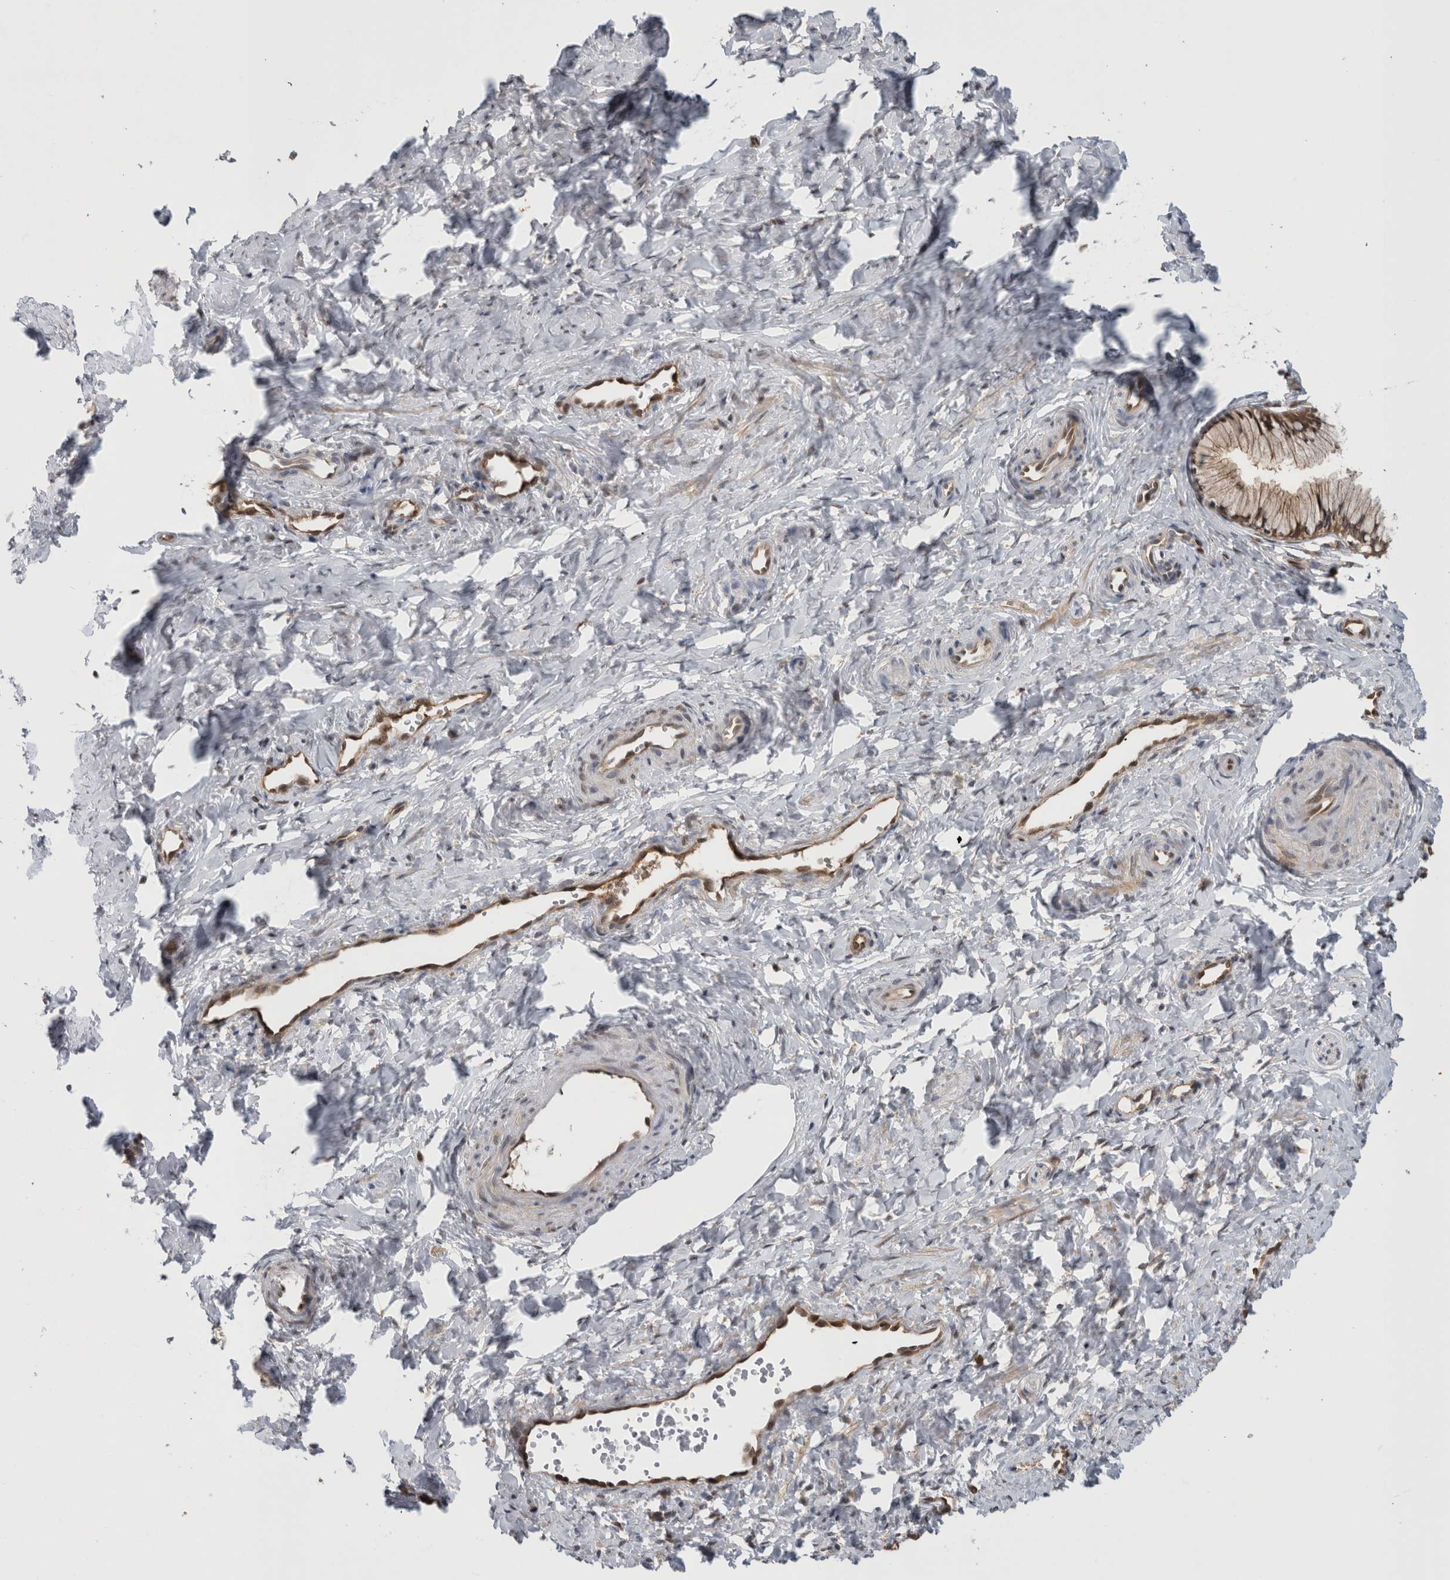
{"staining": {"intensity": "moderate", "quantity": ">75%", "location": "cytoplasmic/membranous,nuclear"}, "tissue": "cervix", "cell_type": "Glandular cells", "image_type": "normal", "snomed": [{"axis": "morphology", "description": "Normal tissue, NOS"}, {"axis": "topography", "description": "Cervix"}], "caption": "An immunohistochemistry image of normal tissue is shown. Protein staining in brown labels moderate cytoplasmic/membranous,nuclear positivity in cervix within glandular cells.", "gene": "ASTN2", "patient": {"sex": "female", "age": 27}}